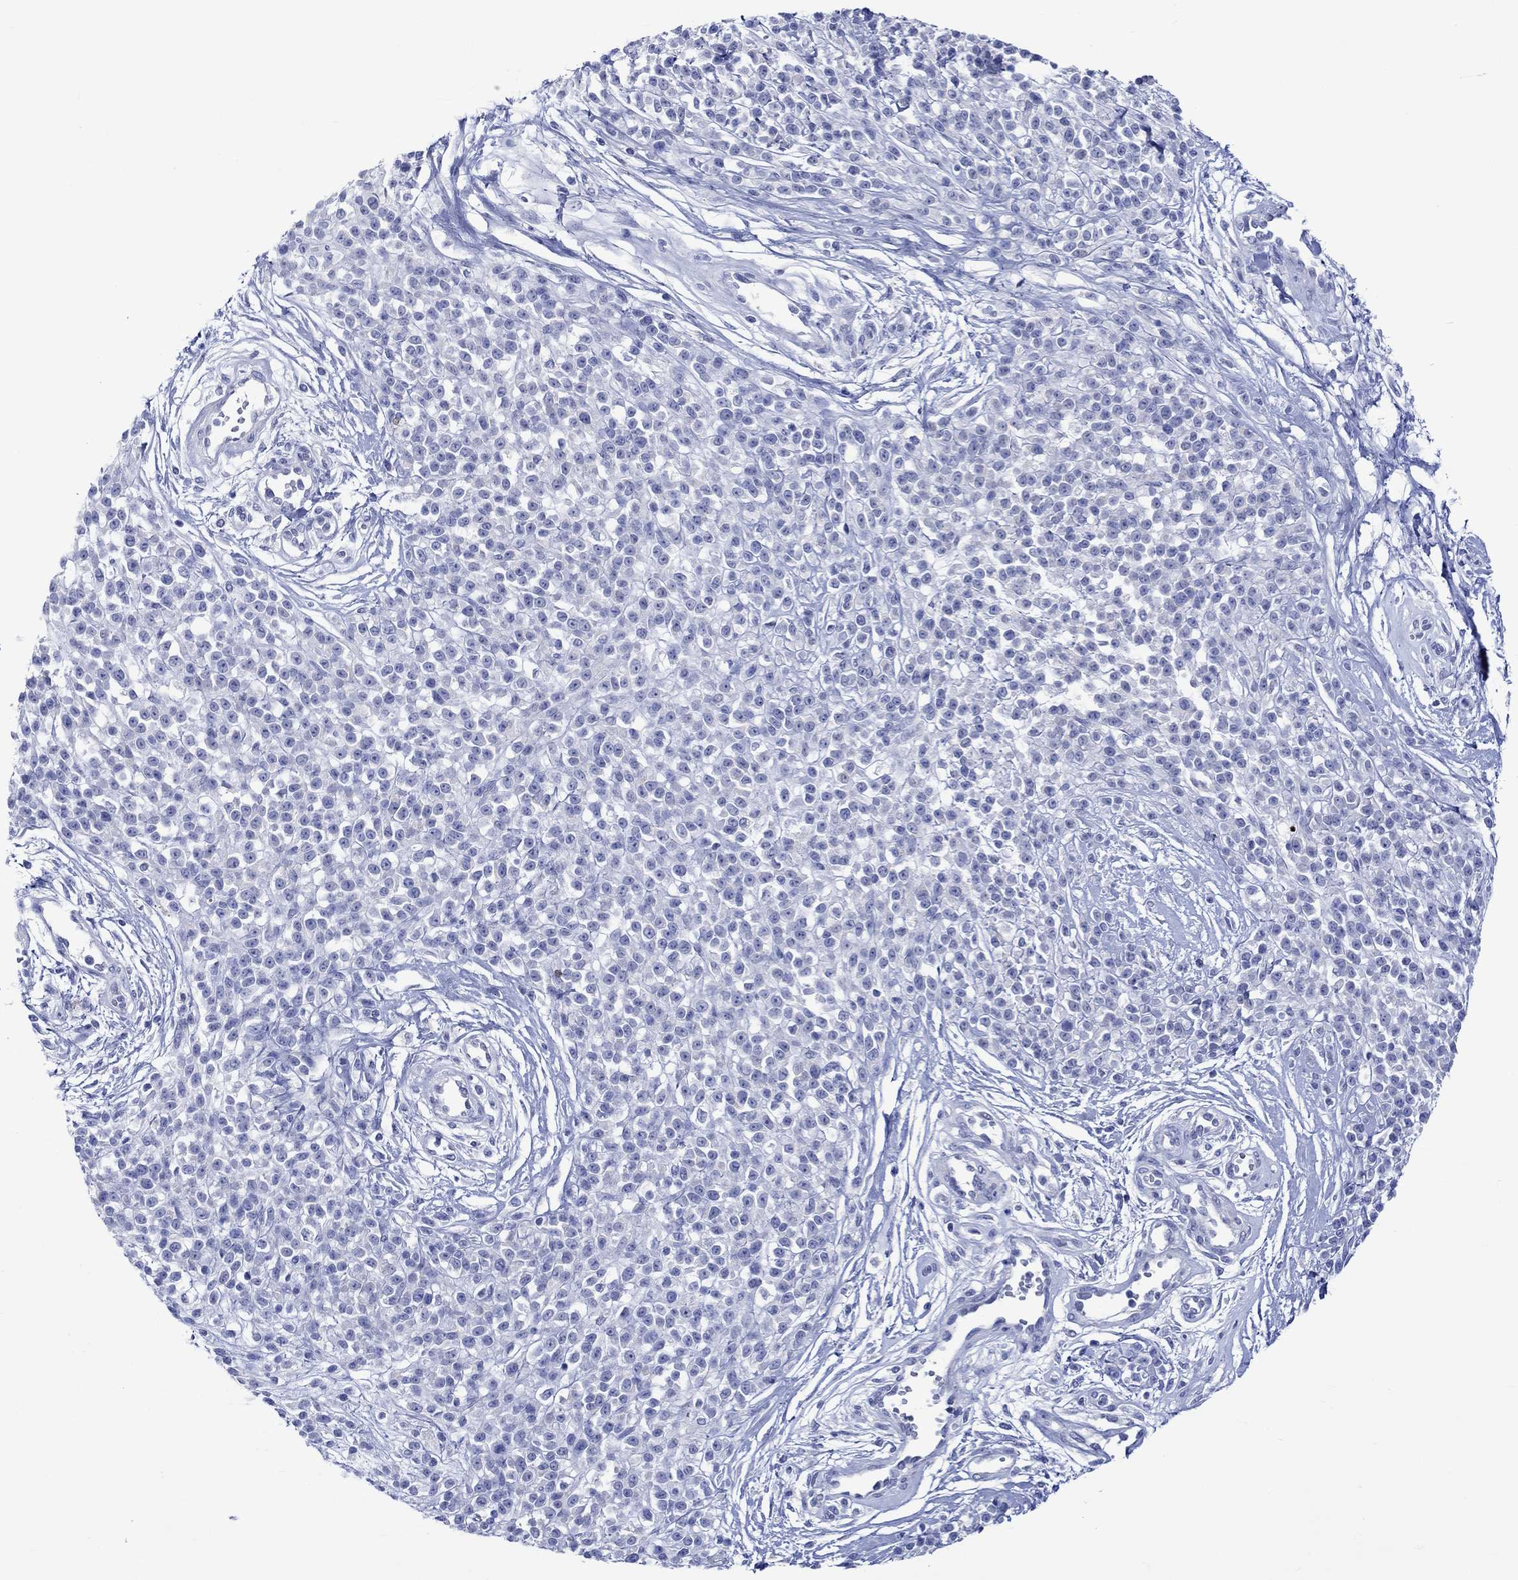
{"staining": {"intensity": "negative", "quantity": "none", "location": "none"}, "tissue": "melanoma", "cell_type": "Tumor cells", "image_type": "cancer", "snomed": [{"axis": "morphology", "description": "Malignant melanoma, NOS"}, {"axis": "topography", "description": "Skin"}, {"axis": "topography", "description": "Skin of trunk"}], "caption": "High power microscopy image of an IHC photomicrograph of melanoma, revealing no significant positivity in tumor cells.", "gene": "KLHL33", "patient": {"sex": "male", "age": 74}}